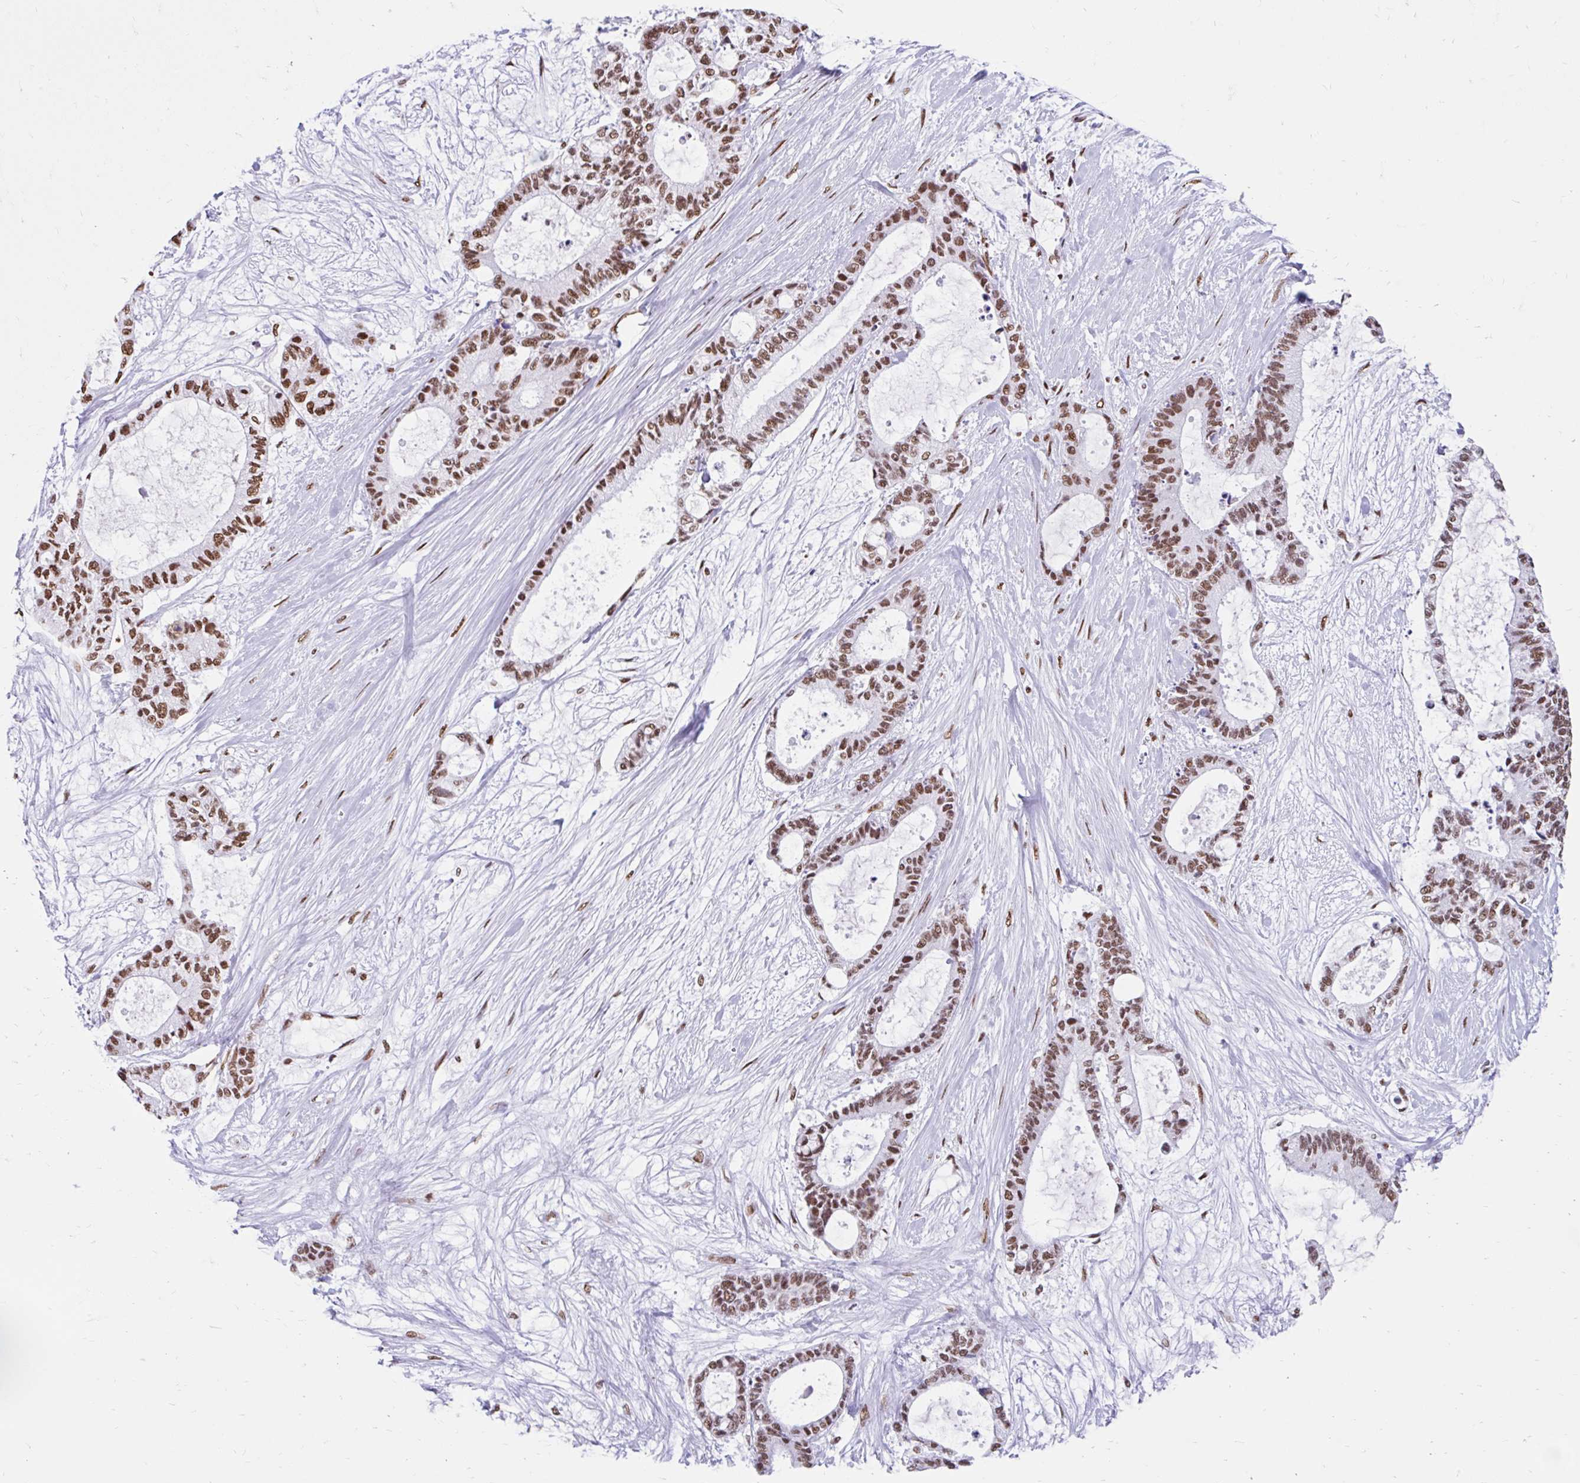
{"staining": {"intensity": "moderate", "quantity": ">75%", "location": "nuclear"}, "tissue": "liver cancer", "cell_type": "Tumor cells", "image_type": "cancer", "snomed": [{"axis": "morphology", "description": "Normal tissue, NOS"}, {"axis": "morphology", "description": "Cholangiocarcinoma"}, {"axis": "topography", "description": "Liver"}, {"axis": "topography", "description": "Peripheral nerve tissue"}], "caption": "IHC histopathology image of neoplastic tissue: human liver cholangiocarcinoma stained using IHC demonstrates medium levels of moderate protein expression localized specifically in the nuclear of tumor cells, appearing as a nuclear brown color.", "gene": "KHDRBS1", "patient": {"sex": "female", "age": 73}}